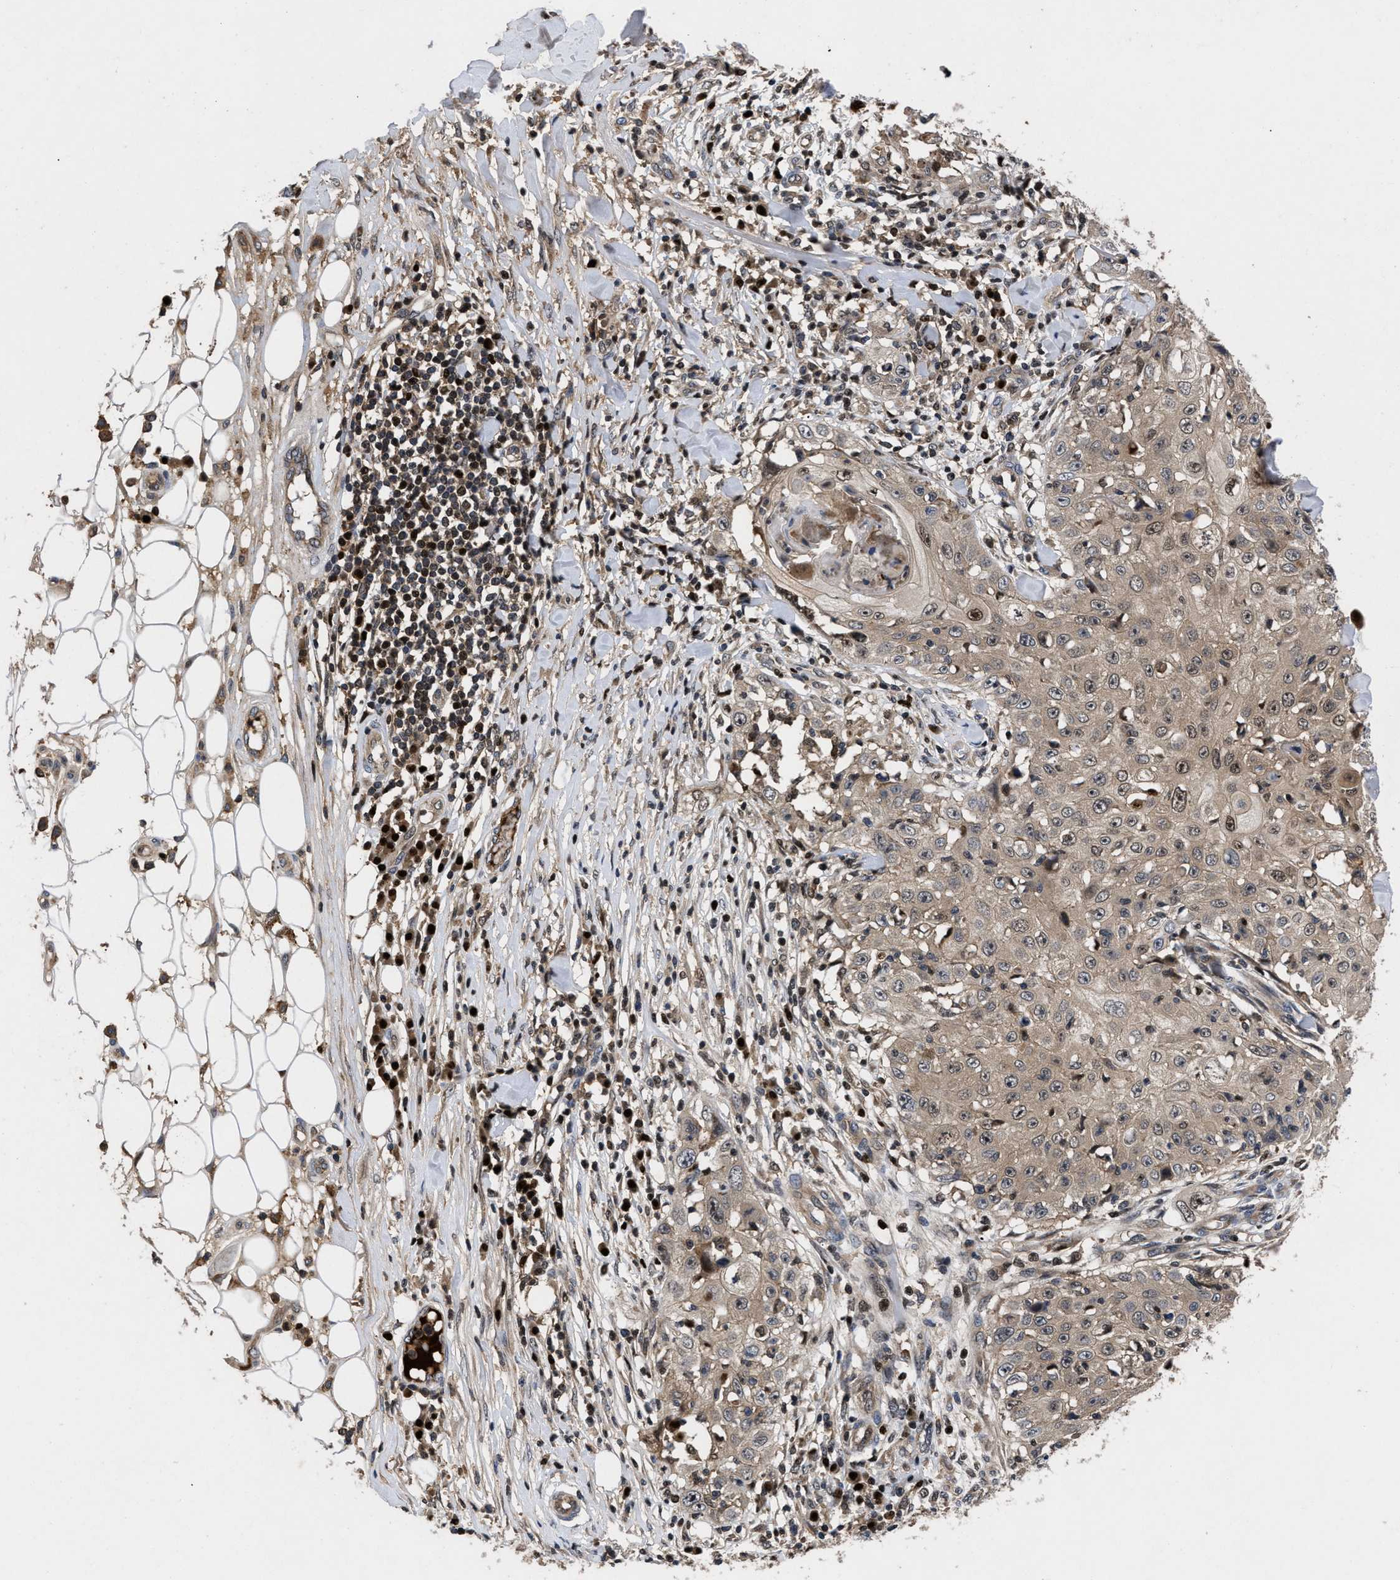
{"staining": {"intensity": "weak", "quantity": ">75%", "location": "cytoplasmic/membranous,nuclear"}, "tissue": "skin cancer", "cell_type": "Tumor cells", "image_type": "cancer", "snomed": [{"axis": "morphology", "description": "Squamous cell carcinoma, NOS"}, {"axis": "topography", "description": "Skin"}], "caption": "Protein positivity by immunohistochemistry (IHC) reveals weak cytoplasmic/membranous and nuclear expression in approximately >75% of tumor cells in skin cancer.", "gene": "FAM200A", "patient": {"sex": "male", "age": 86}}